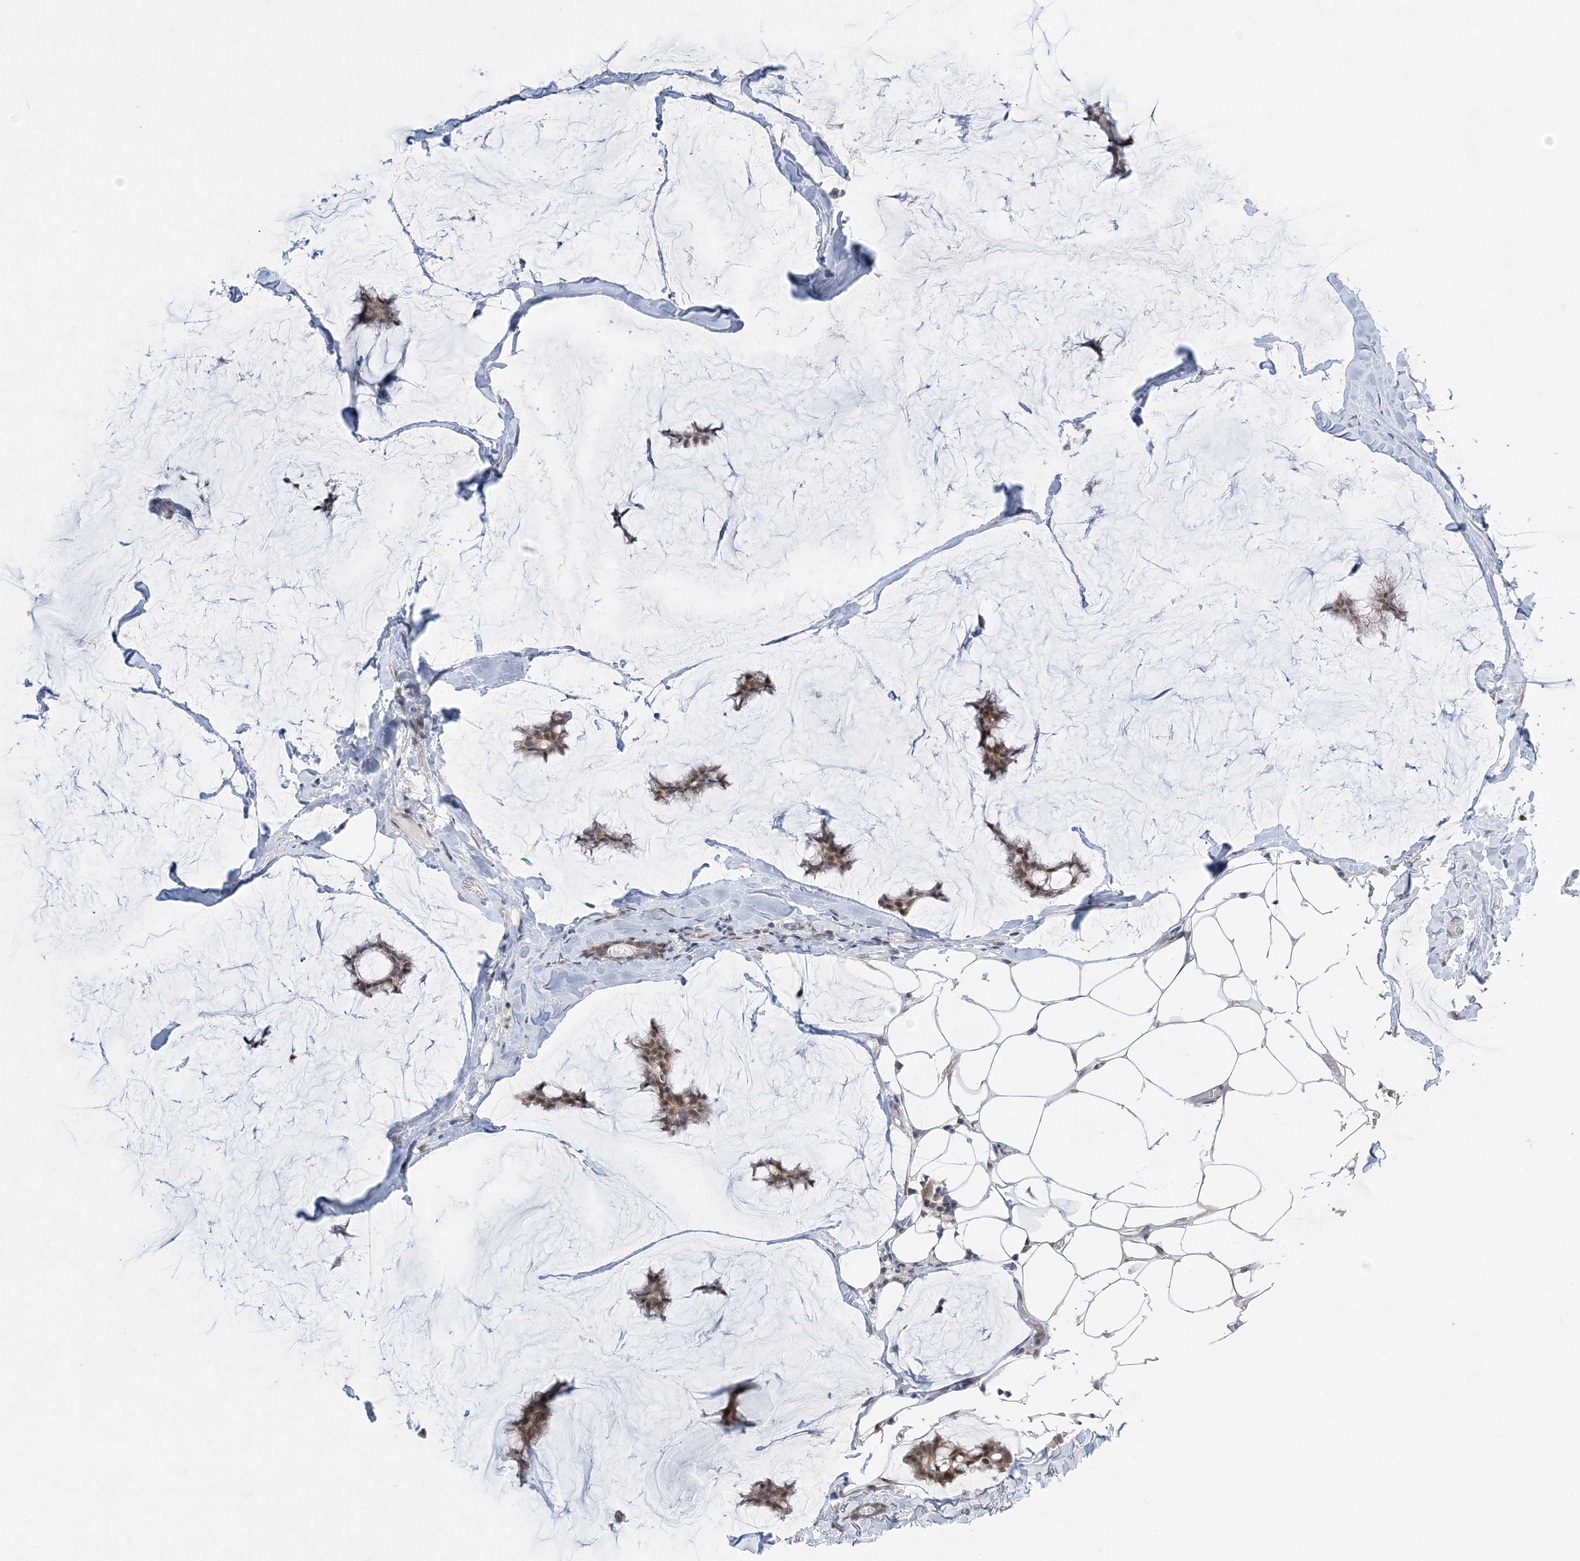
{"staining": {"intensity": "moderate", "quantity": ">75%", "location": "nuclear"}, "tissue": "breast cancer", "cell_type": "Tumor cells", "image_type": "cancer", "snomed": [{"axis": "morphology", "description": "Duct carcinoma"}, {"axis": "topography", "description": "Breast"}], "caption": "Protein expression analysis of intraductal carcinoma (breast) displays moderate nuclear expression in about >75% of tumor cells.", "gene": "WAC", "patient": {"sex": "female", "age": 93}}